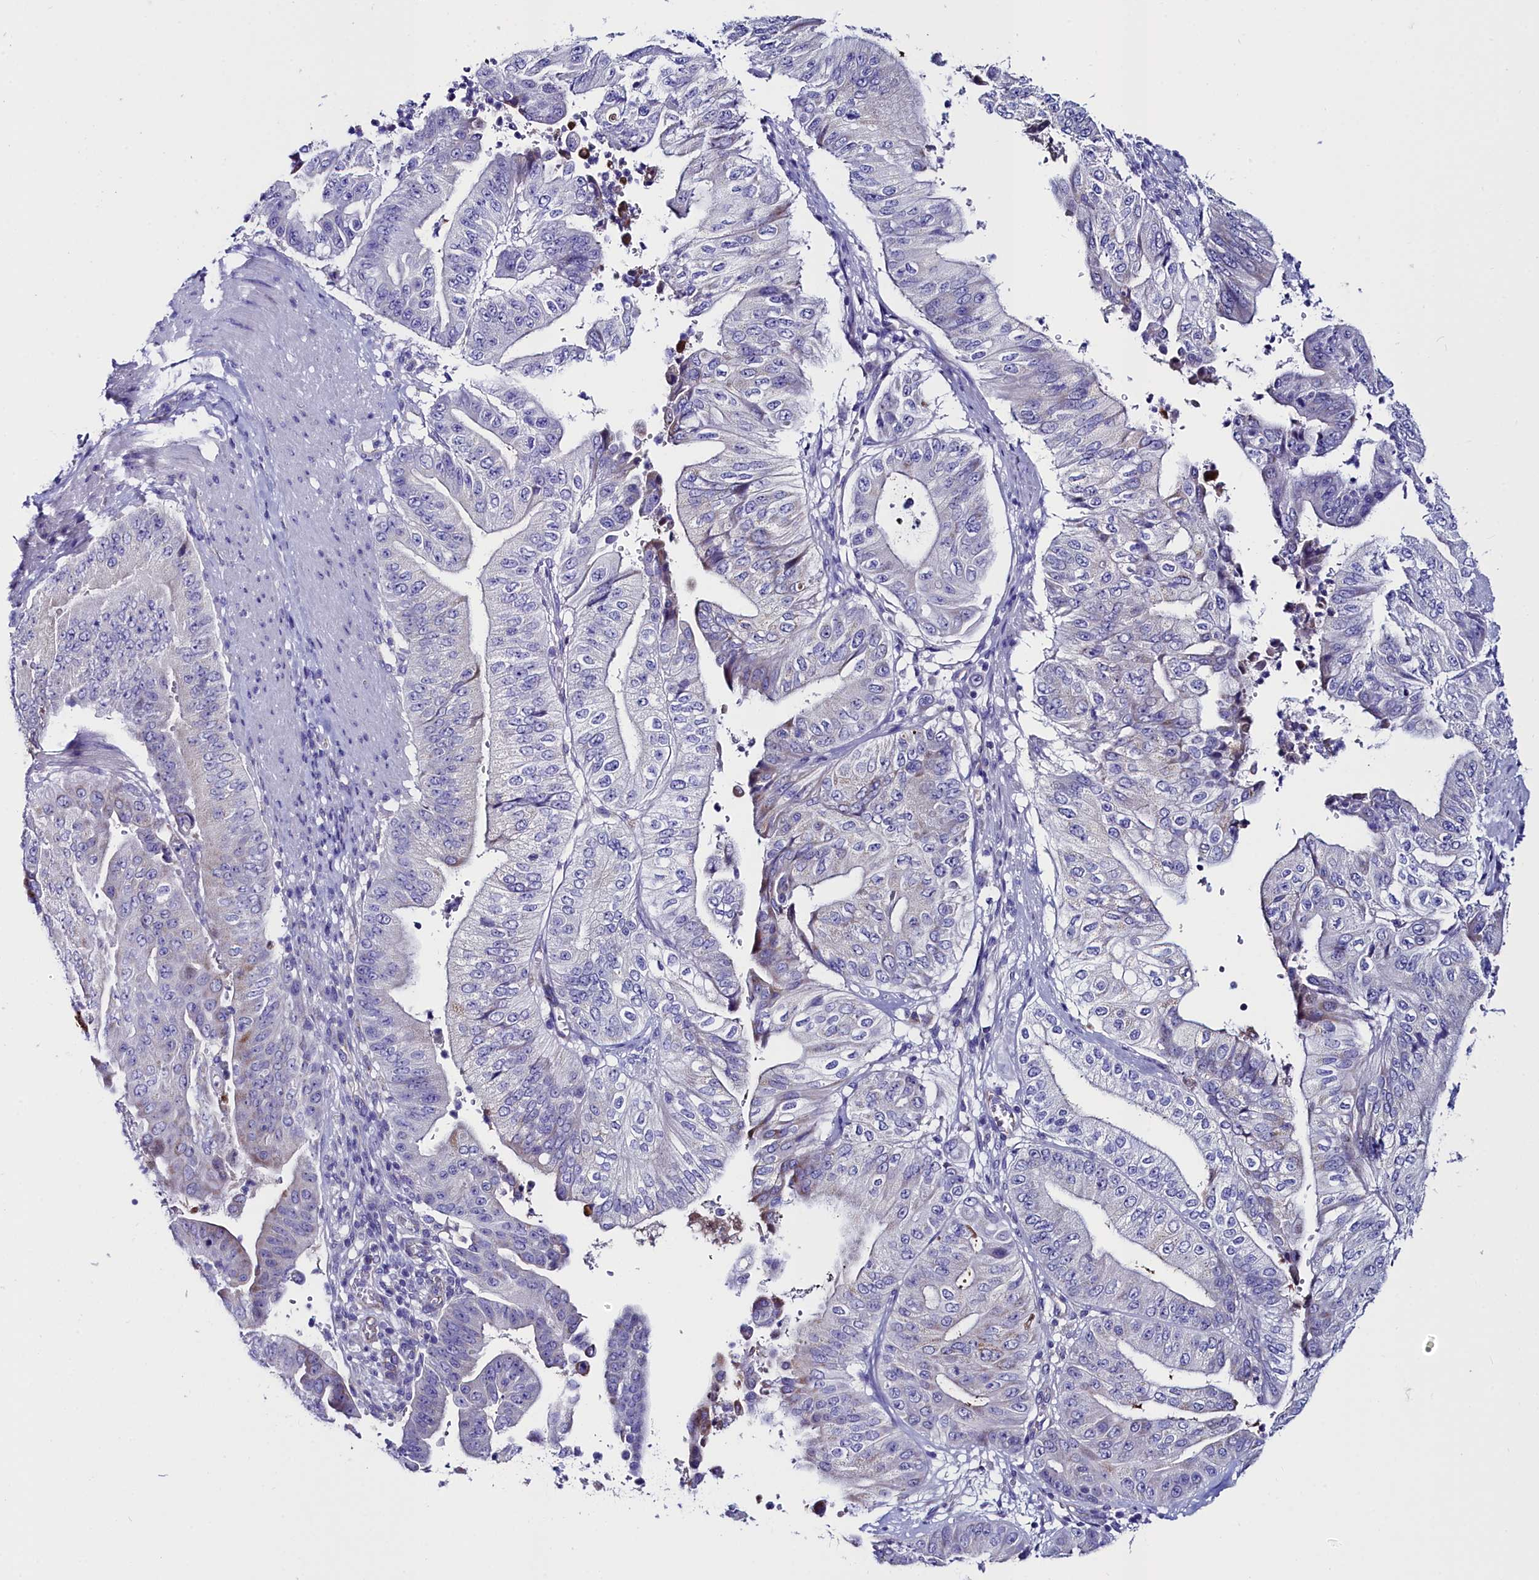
{"staining": {"intensity": "negative", "quantity": "none", "location": "none"}, "tissue": "pancreatic cancer", "cell_type": "Tumor cells", "image_type": "cancer", "snomed": [{"axis": "morphology", "description": "Adenocarcinoma, NOS"}, {"axis": "topography", "description": "Pancreas"}], "caption": "Pancreatic adenocarcinoma was stained to show a protein in brown. There is no significant positivity in tumor cells.", "gene": "SLC49A3", "patient": {"sex": "female", "age": 77}}